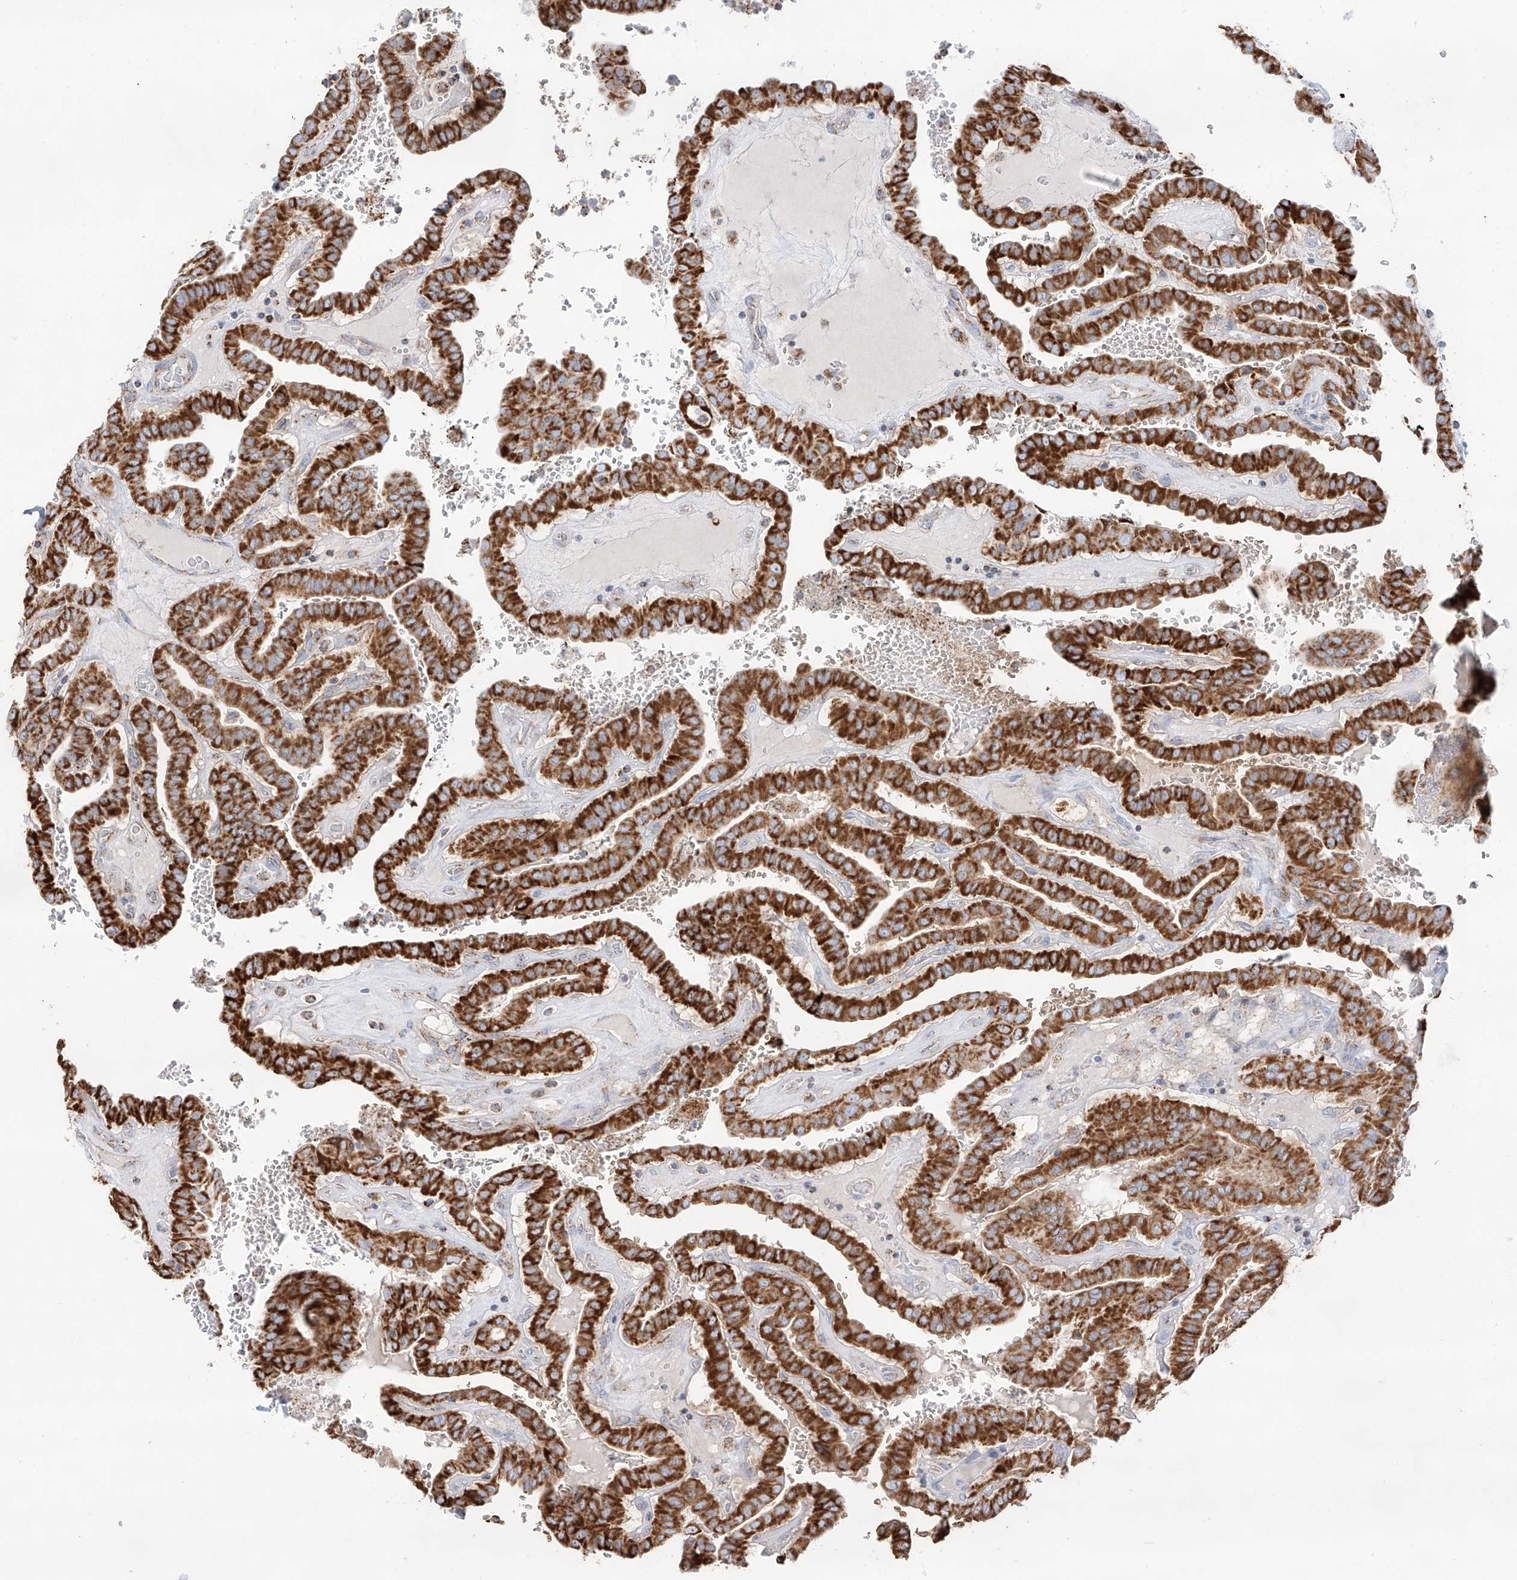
{"staining": {"intensity": "strong", "quantity": ">75%", "location": "cytoplasmic/membranous"}, "tissue": "thyroid cancer", "cell_type": "Tumor cells", "image_type": "cancer", "snomed": [{"axis": "morphology", "description": "Papillary adenocarcinoma, NOS"}, {"axis": "topography", "description": "Thyroid gland"}], "caption": "High-magnification brightfield microscopy of thyroid papillary adenocarcinoma stained with DAB (3,3'-diaminobenzidine) (brown) and counterstained with hematoxylin (blue). tumor cells exhibit strong cytoplasmic/membranous expression is present in approximately>75% of cells.", "gene": "TTC27", "patient": {"sex": "male", "age": 77}}